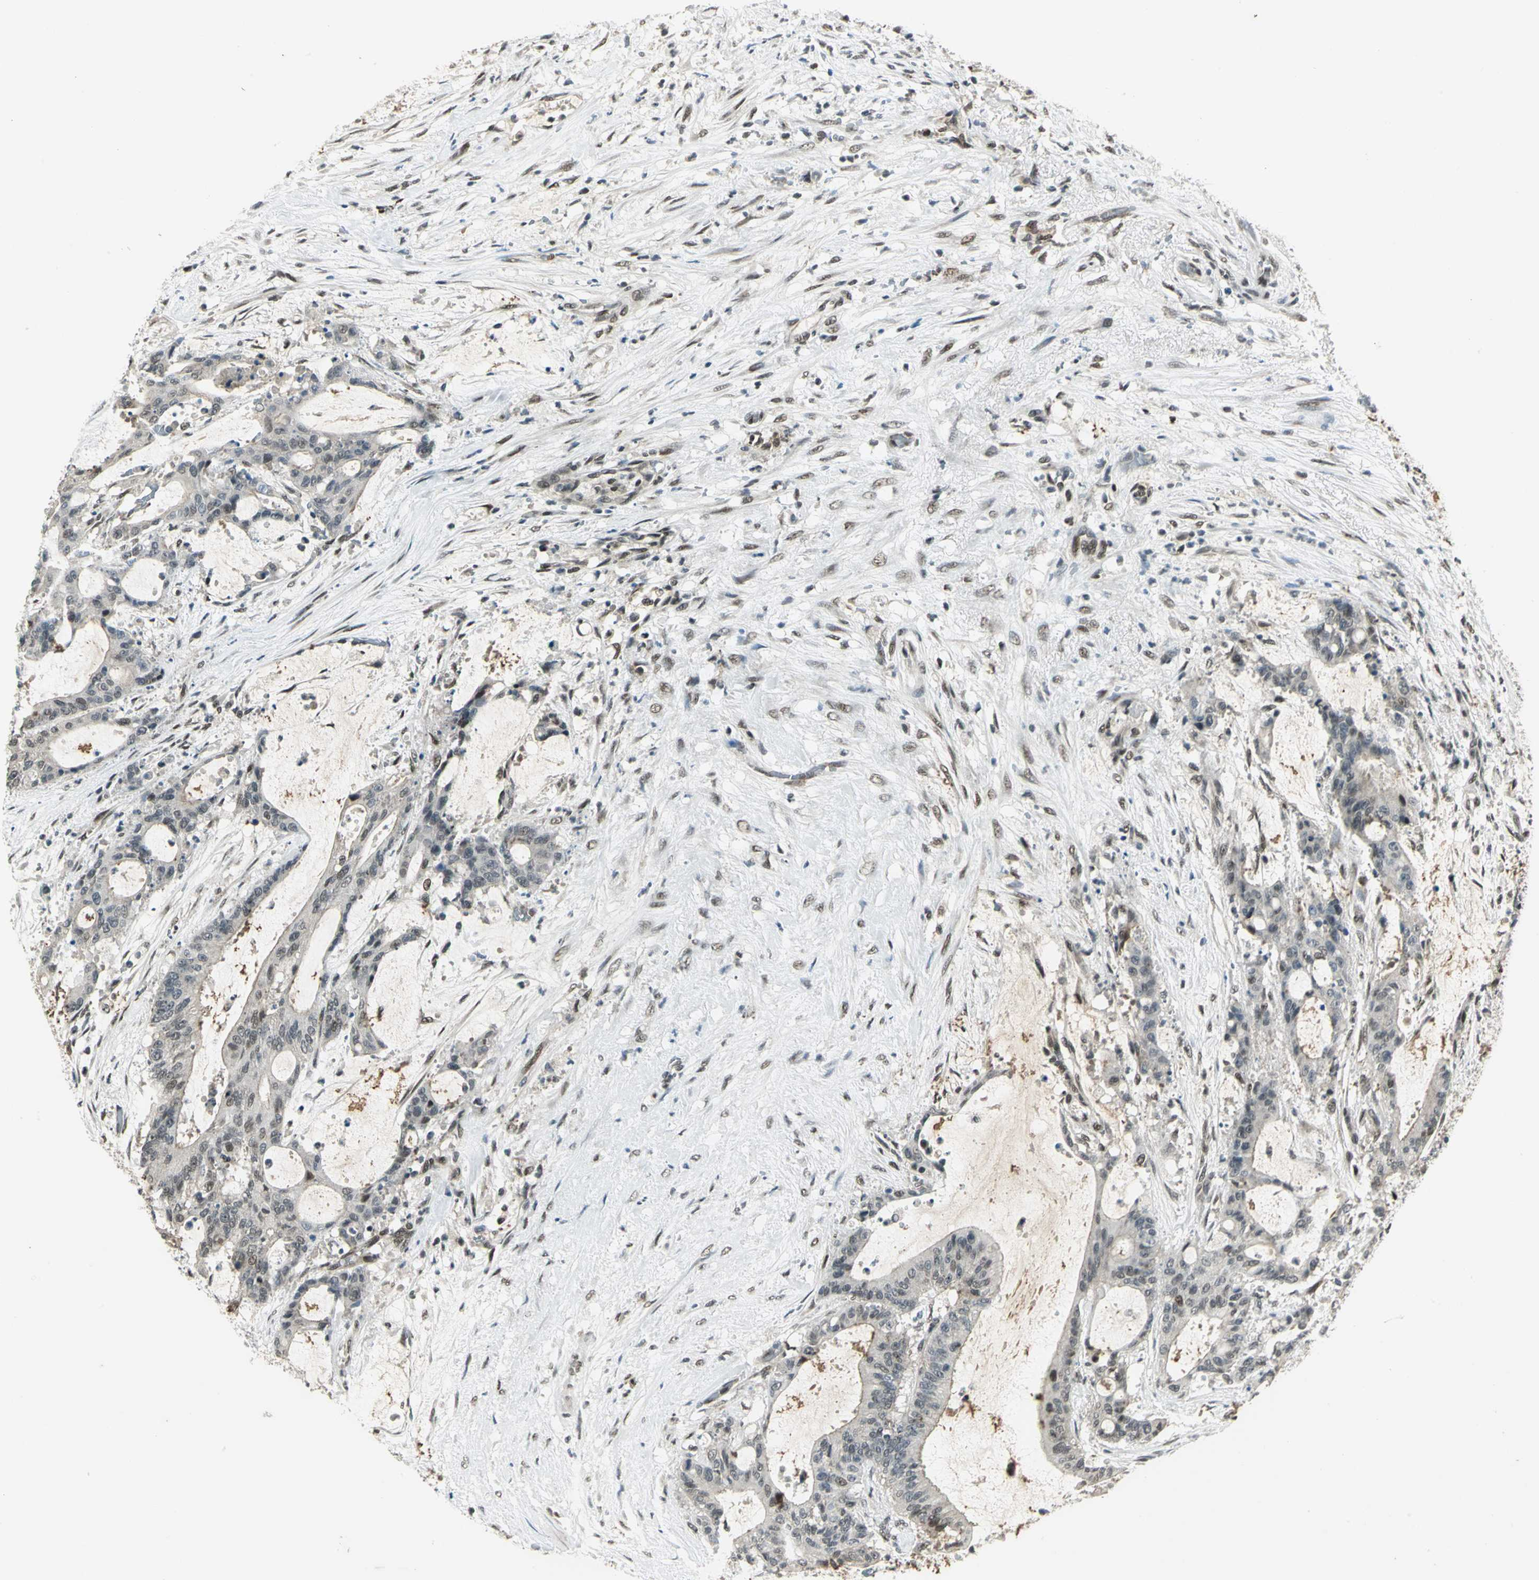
{"staining": {"intensity": "weak", "quantity": "<25%", "location": "nuclear"}, "tissue": "liver cancer", "cell_type": "Tumor cells", "image_type": "cancer", "snomed": [{"axis": "morphology", "description": "Cholangiocarcinoma"}, {"axis": "topography", "description": "Liver"}], "caption": "DAB immunohistochemical staining of human liver cancer (cholangiocarcinoma) shows no significant staining in tumor cells.", "gene": "RAD17", "patient": {"sex": "female", "age": 73}}